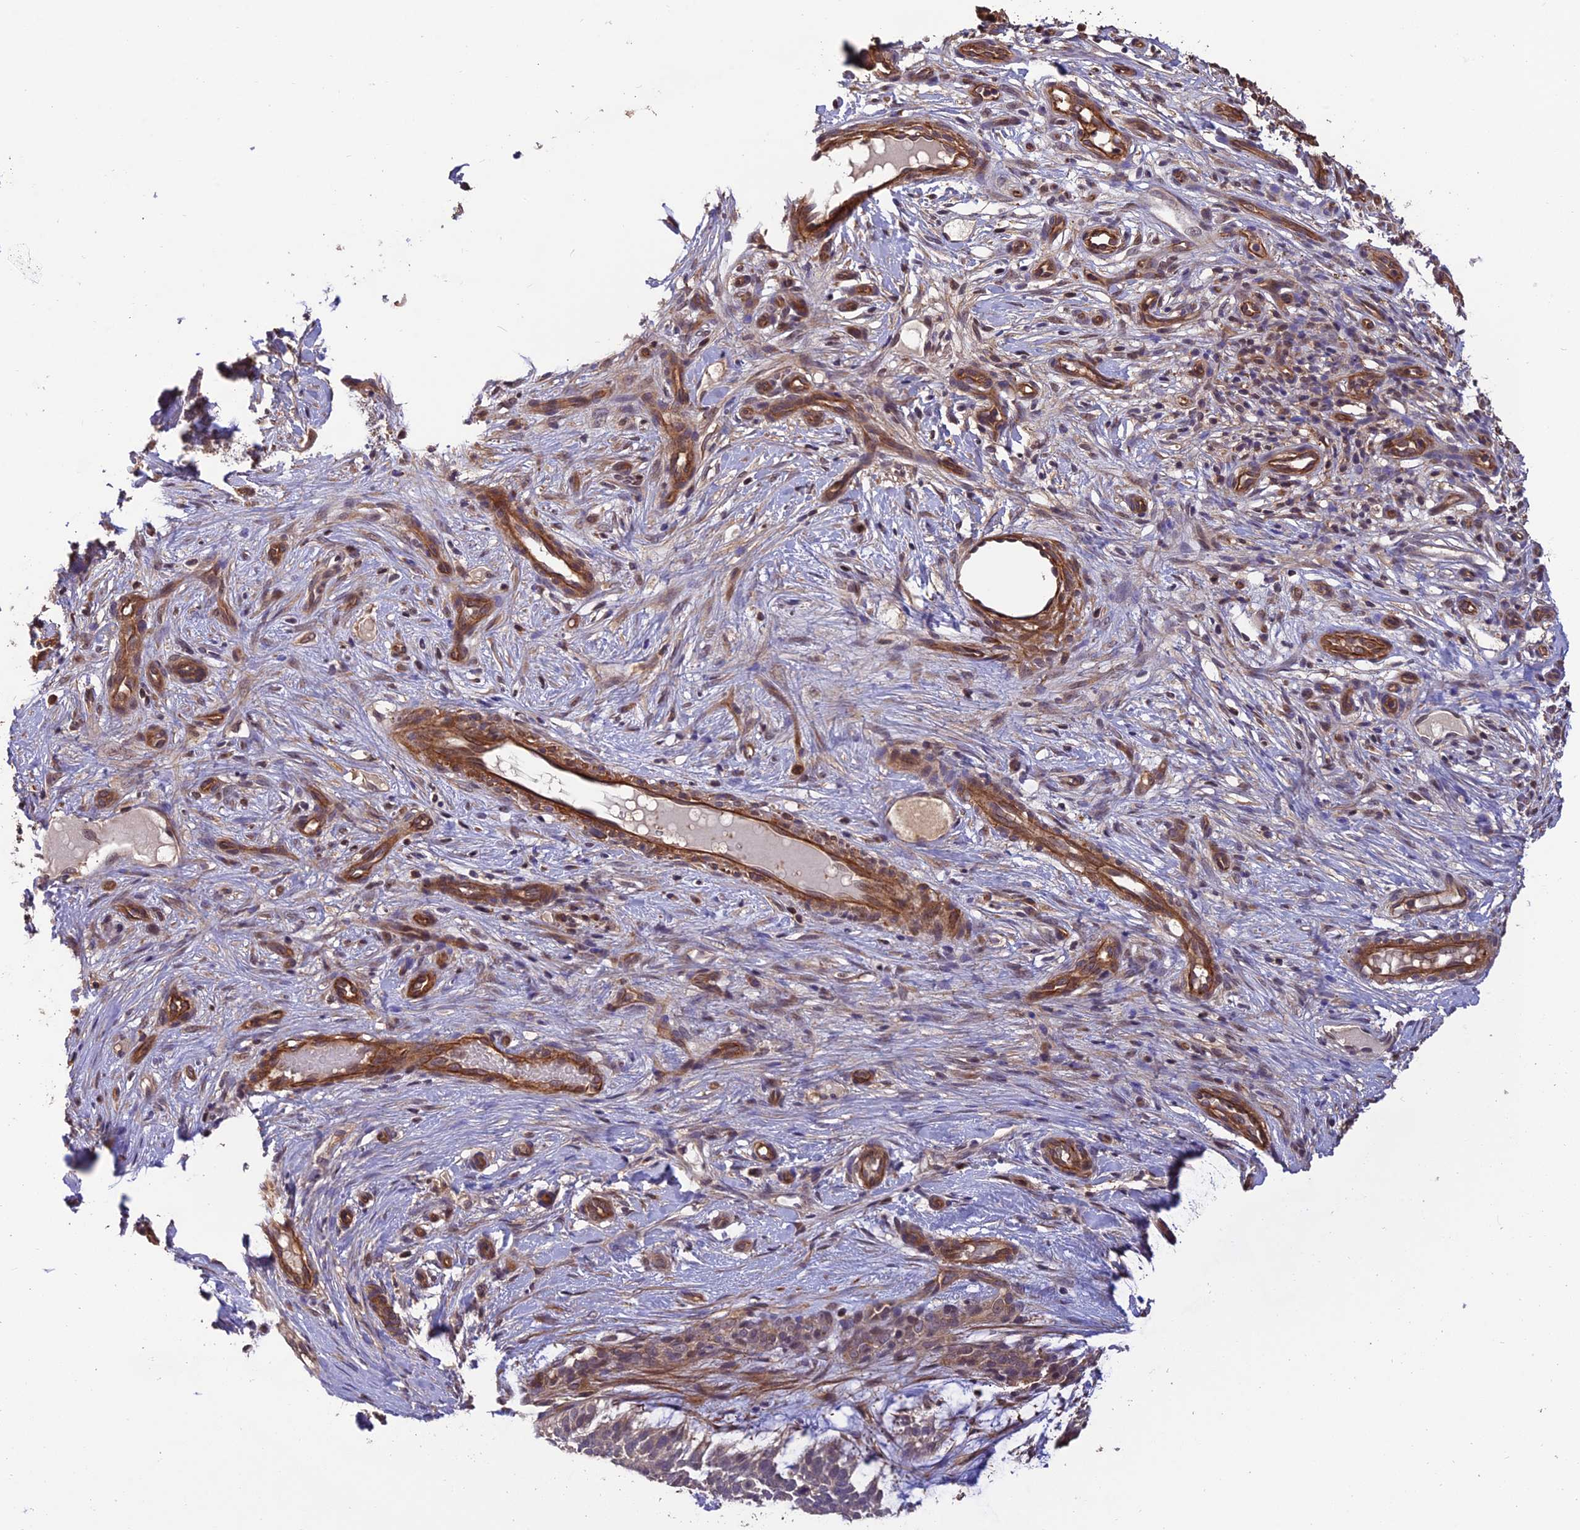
{"staining": {"intensity": "weak", "quantity": "<25%", "location": "nuclear"}, "tissue": "skin cancer", "cell_type": "Tumor cells", "image_type": "cancer", "snomed": [{"axis": "morphology", "description": "Basal cell carcinoma"}, {"axis": "topography", "description": "Skin"}], "caption": "The histopathology image displays no staining of tumor cells in skin cancer.", "gene": "PSMB3", "patient": {"sex": "male", "age": 88}}